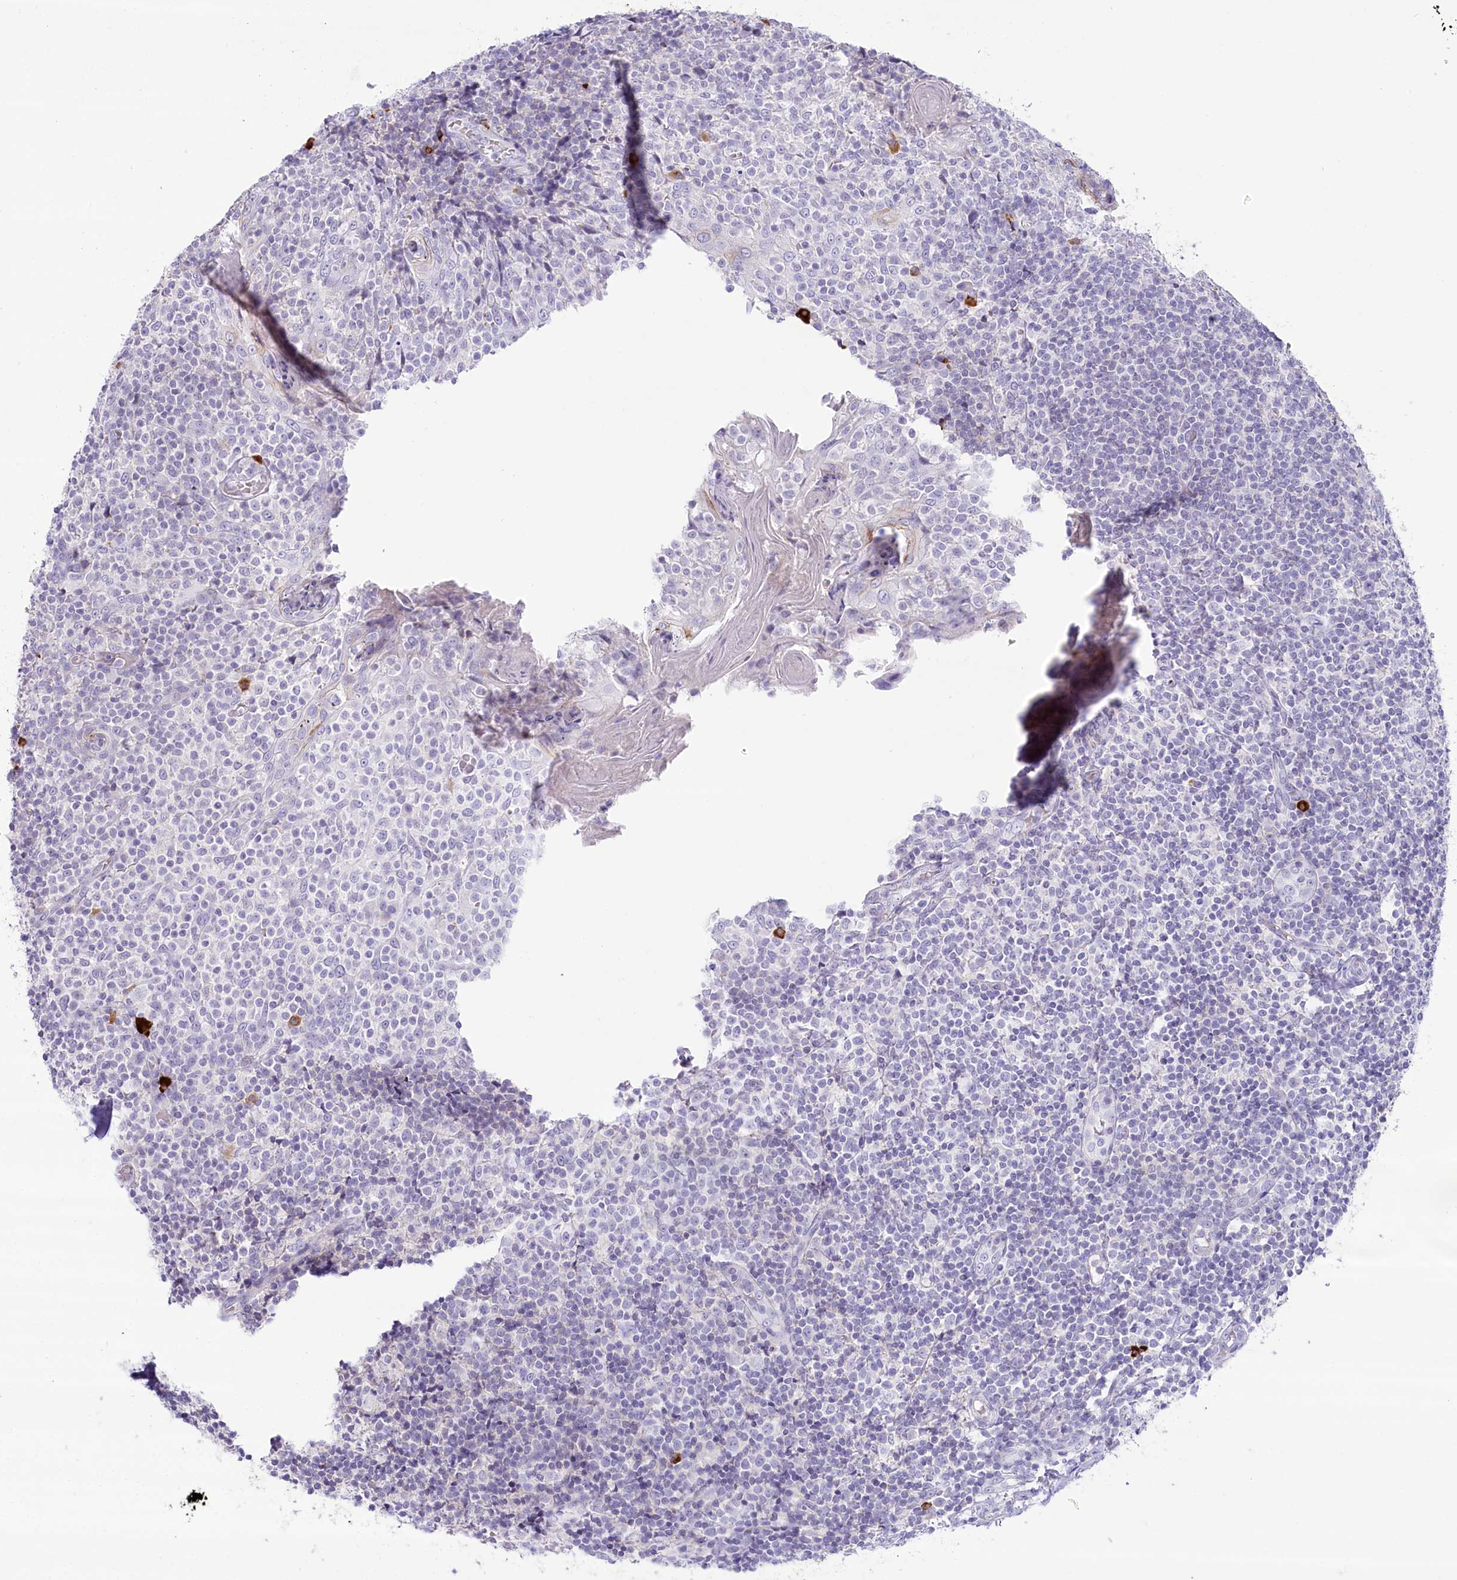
{"staining": {"intensity": "negative", "quantity": "none", "location": "none"}, "tissue": "tonsil", "cell_type": "Germinal center cells", "image_type": "normal", "snomed": [{"axis": "morphology", "description": "Normal tissue, NOS"}, {"axis": "topography", "description": "Tonsil"}], "caption": "Tonsil was stained to show a protein in brown. There is no significant staining in germinal center cells. (DAB (3,3'-diaminobenzidine) immunohistochemistry (IHC) with hematoxylin counter stain).", "gene": "MYOZ1", "patient": {"sex": "female", "age": 19}}